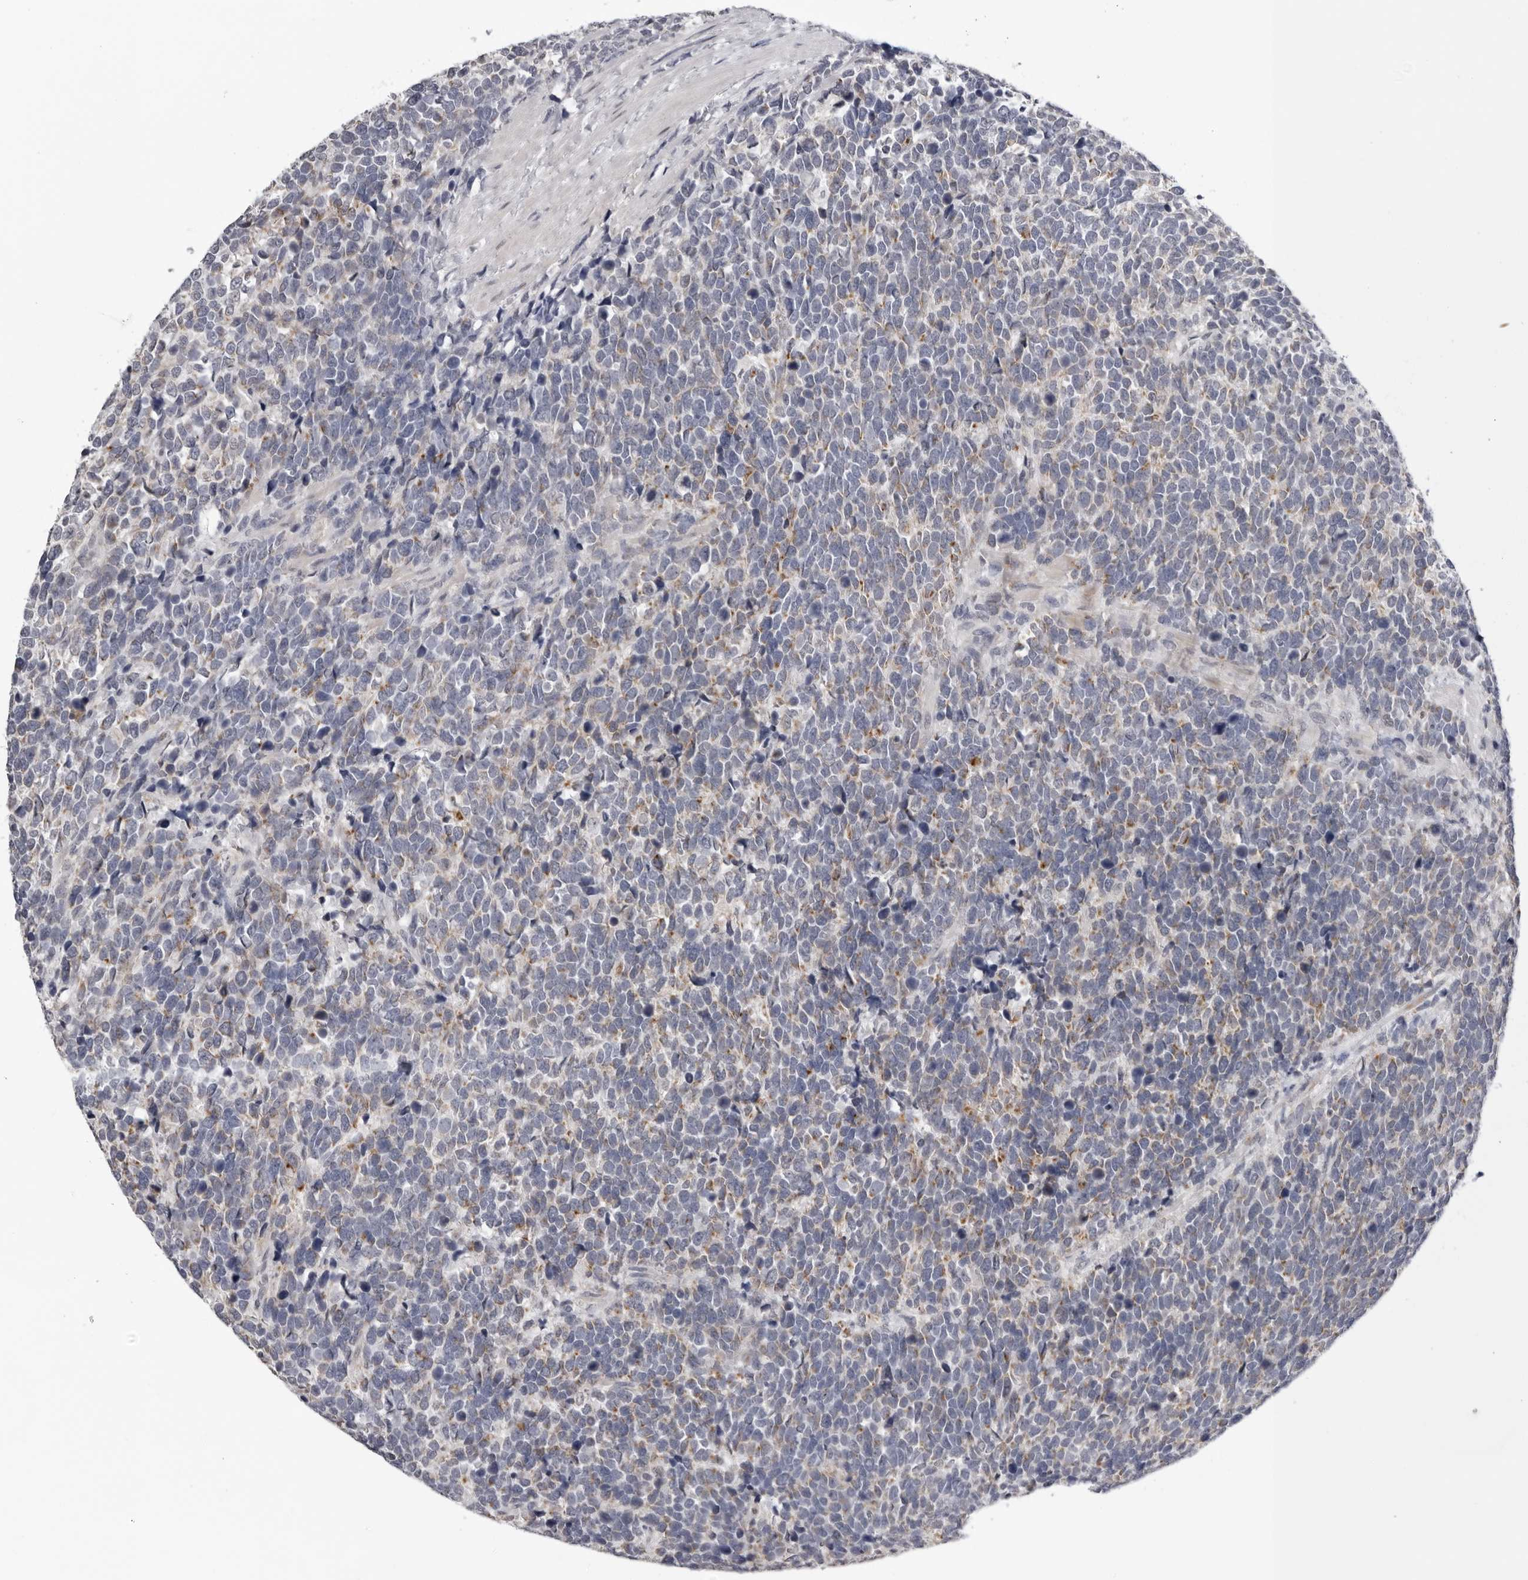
{"staining": {"intensity": "negative", "quantity": "none", "location": "none"}, "tissue": "urothelial cancer", "cell_type": "Tumor cells", "image_type": "cancer", "snomed": [{"axis": "morphology", "description": "Urothelial carcinoma, High grade"}, {"axis": "topography", "description": "Urinary bladder"}], "caption": "High-grade urothelial carcinoma was stained to show a protein in brown. There is no significant positivity in tumor cells.", "gene": "CPT2", "patient": {"sex": "female", "age": 82}}